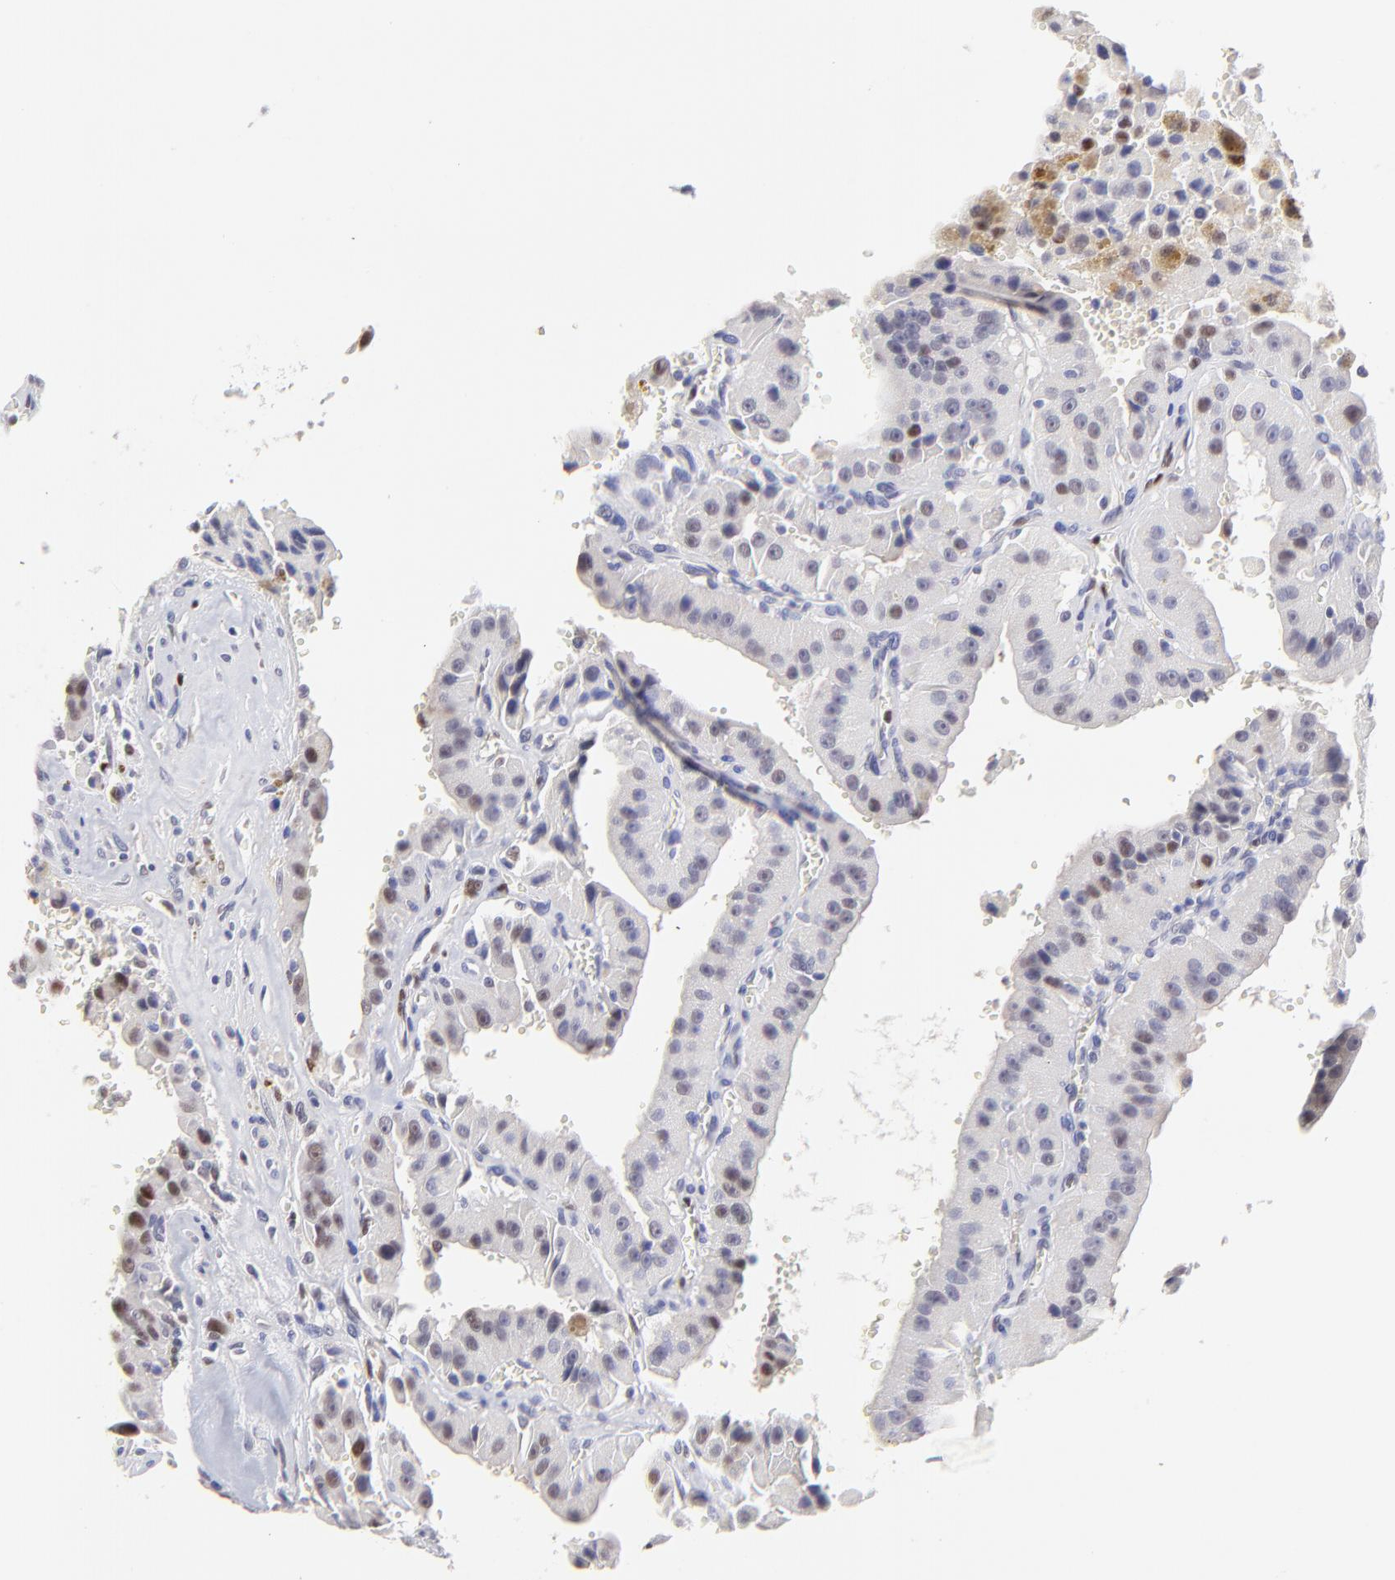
{"staining": {"intensity": "weak", "quantity": "<25%", "location": "nuclear"}, "tissue": "thyroid cancer", "cell_type": "Tumor cells", "image_type": "cancer", "snomed": [{"axis": "morphology", "description": "Carcinoma, NOS"}, {"axis": "topography", "description": "Thyroid gland"}], "caption": "The photomicrograph displays no significant expression in tumor cells of carcinoma (thyroid). The staining is performed using DAB brown chromogen with nuclei counter-stained in using hematoxylin.", "gene": "KLF4", "patient": {"sex": "male", "age": 76}}